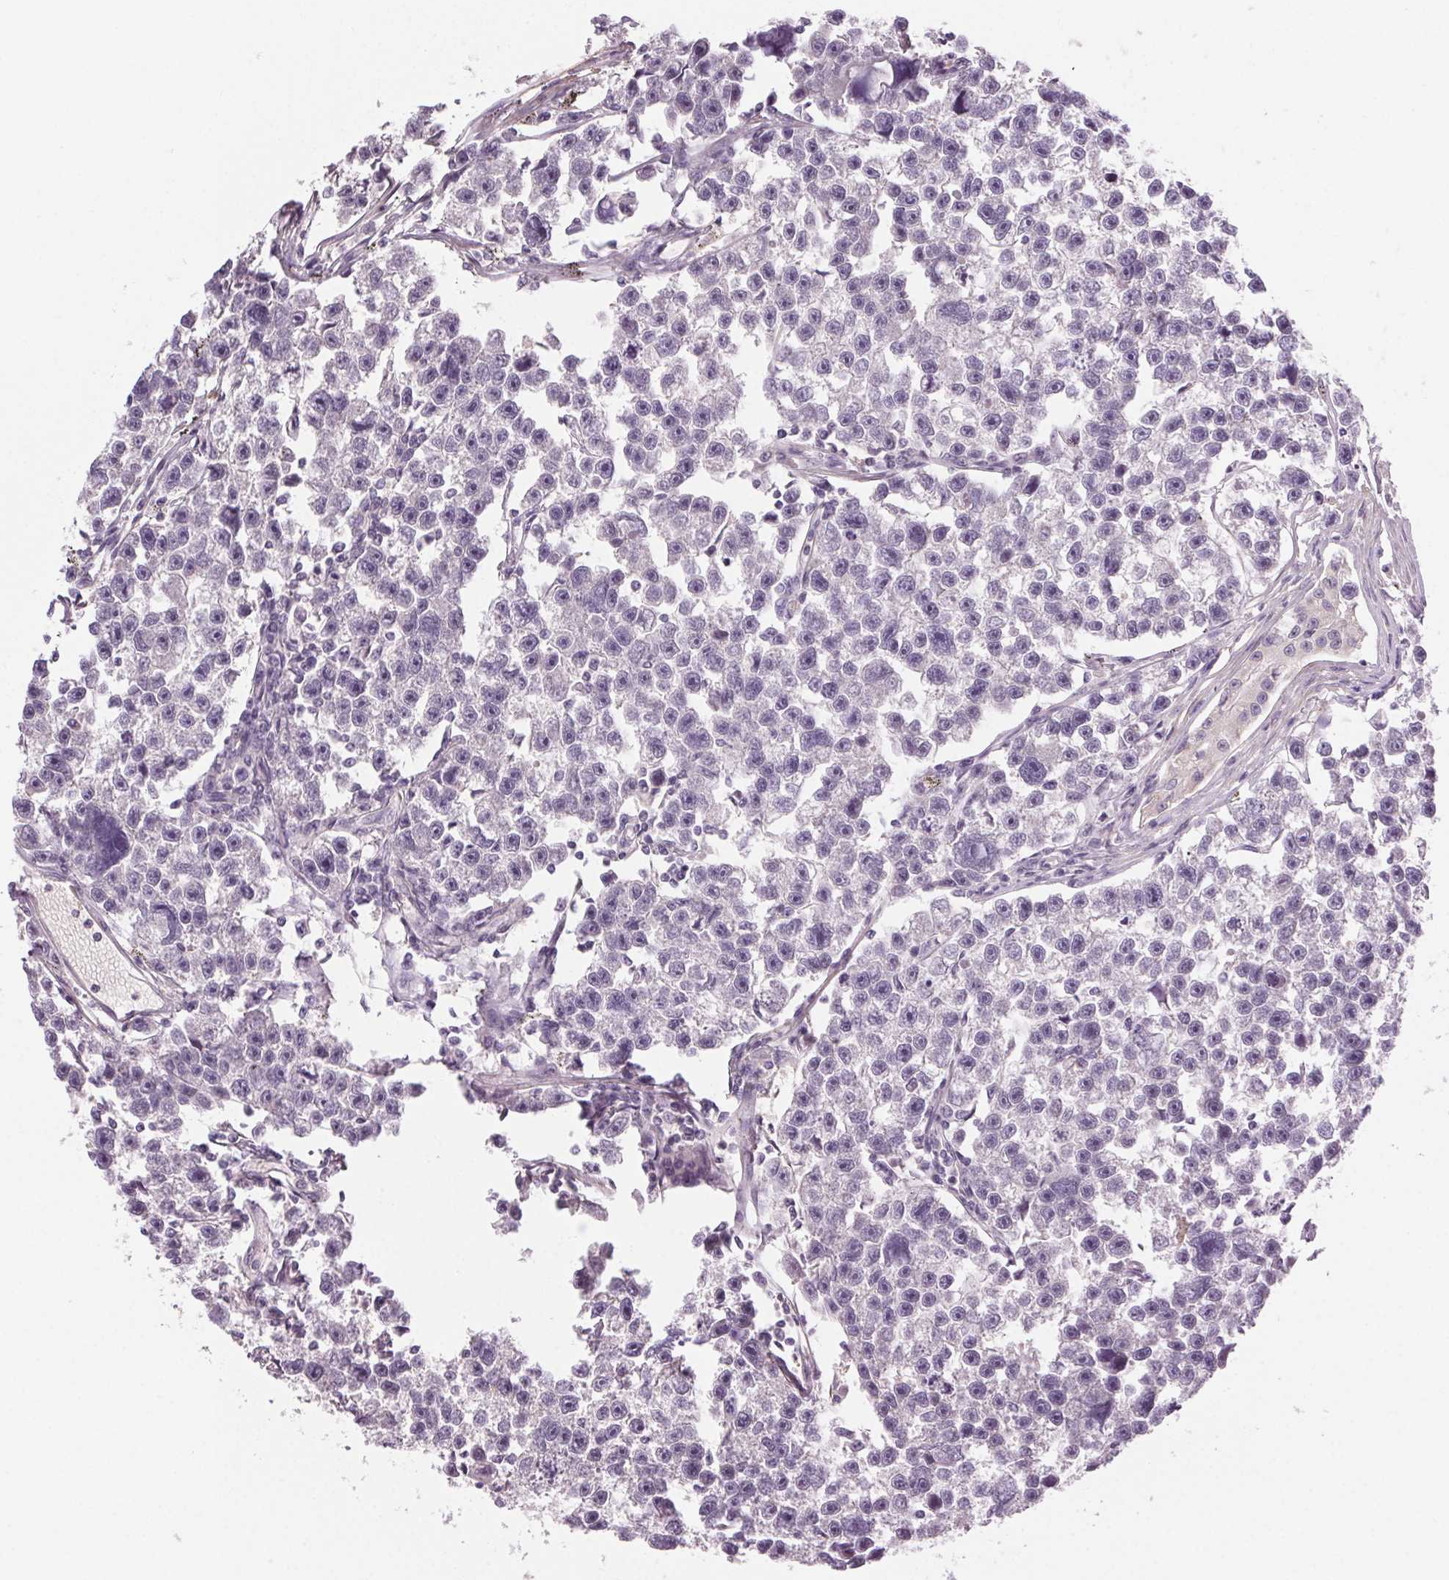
{"staining": {"intensity": "negative", "quantity": "none", "location": "none"}, "tissue": "testis cancer", "cell_type": "Tumor cells", "image_type": "cancer", "snomed": [{"axis": "morphology", "description": "Seminoma, NOS"}, {"axis": "topography", "description": "Testis"}], "caption": "Tumor cells are negative for protein expression in human seminoma (testis).", "gene": "HHLA2", "patient": {"sex": "male", "age": 26}}